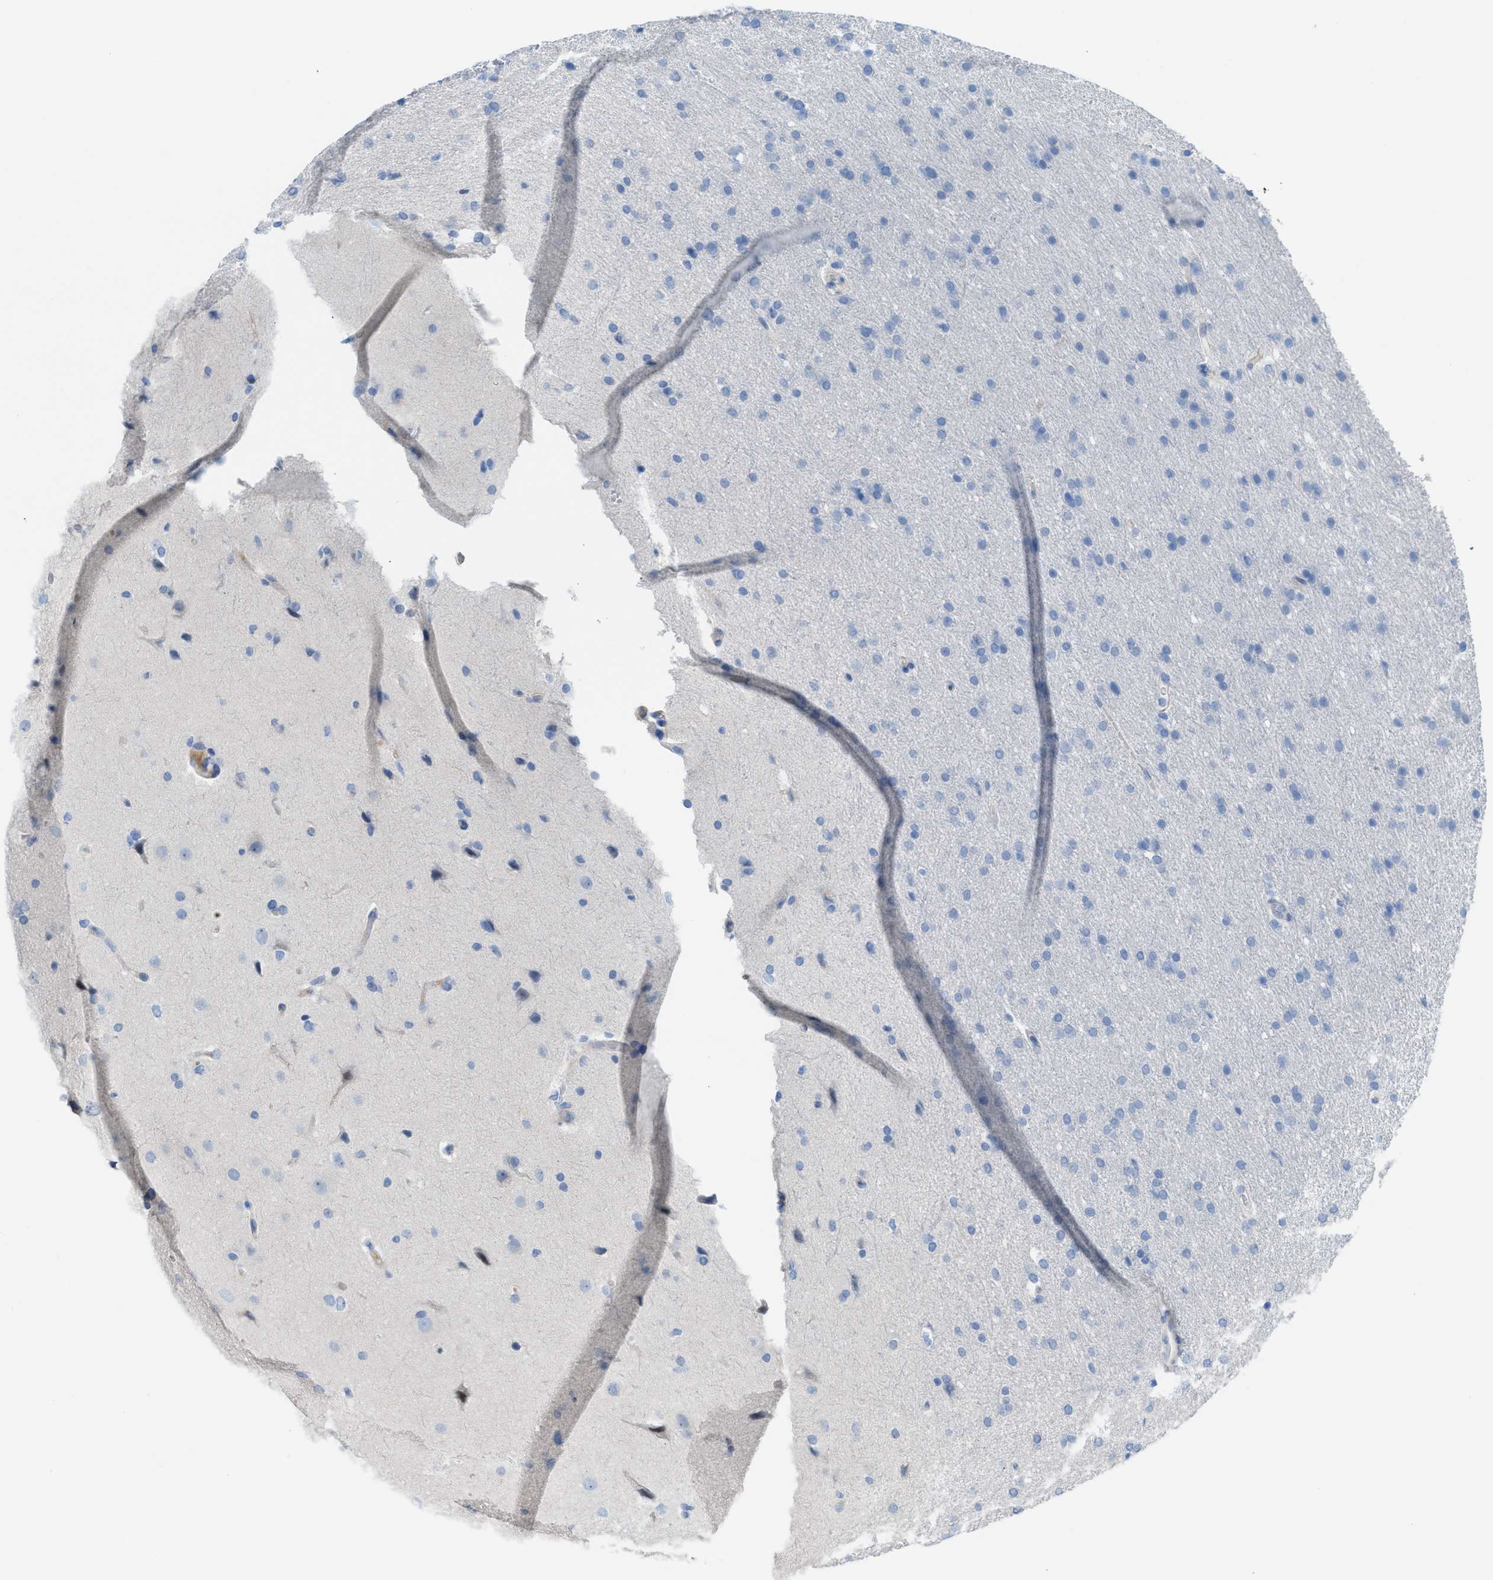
{"staining": {"intensity": "negative", "quantity": "none", "location": "none"}, "tissue": "glioma", "cell_type": "Tumor cells", "image_type": "cancer", "snomed": [{"axis": "morphology", "description": "Glioma, malignant, Low grade"}, {"axis": "topography", "description": "Brain"}], "caption": "Low-grade glioma (malignant) was stained to show a protein in brown. There is no significant positivity in tumor cells.", "gene": "MPP3", "patient": {"sex": "female", "age": 37}}